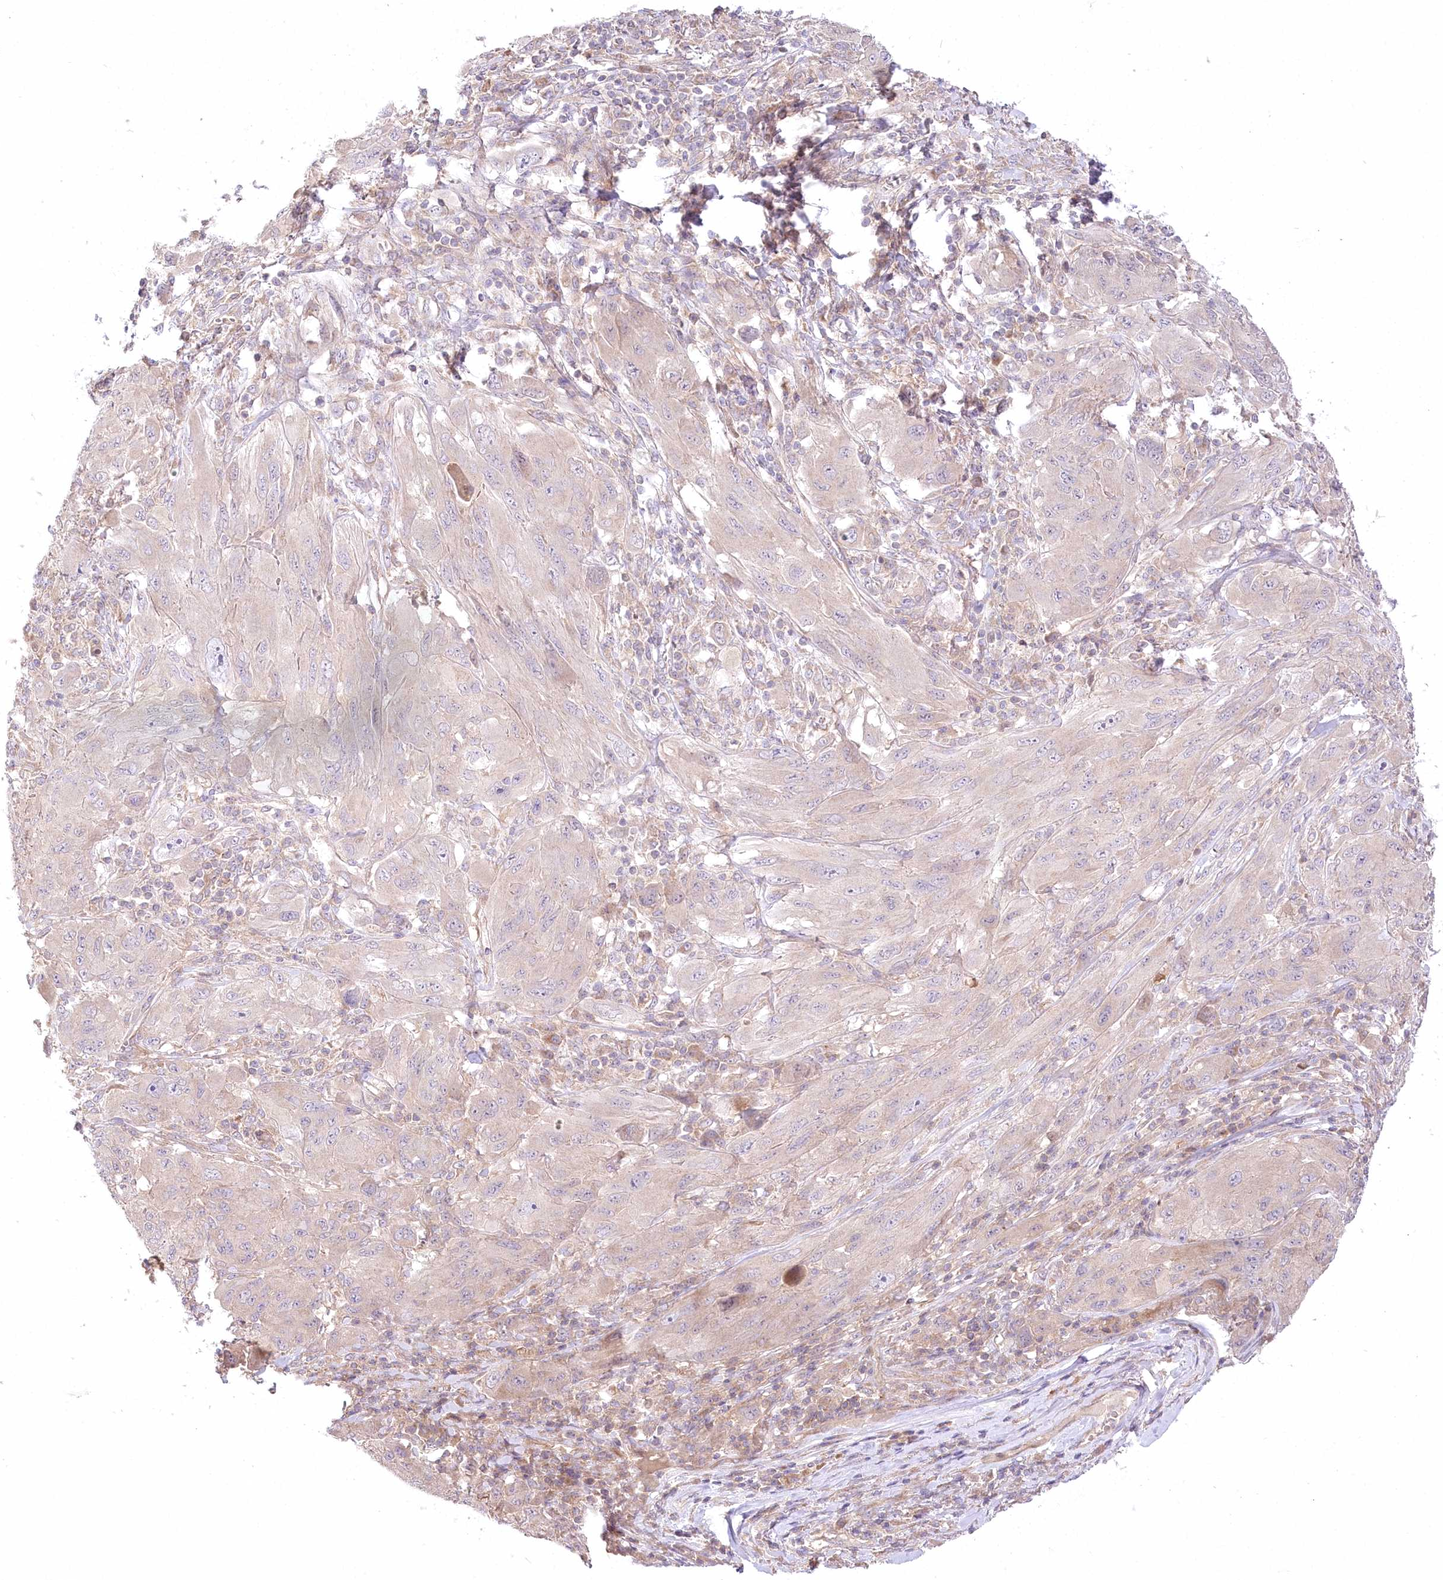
{"staining": {"intensity": "negative", "quantity": "none", "location": "none"}, "tissue": "melanoma", "cell_type": "Tumor cells", "image_type": "cancer", "snomed": [{"axis": "morphology", "description": "Malignant melanoma, NOS"}, {"axis": "topography", "description": "Skin"}], "caption": "Immunohistochemistry histopathology image of melanoma stained for a protein (brown), which displays no staining in tumor cells. Brightfield microscopy of immunohistochemistry stained with DAB (3,3'-diaminobenzidine) (brown) and hematoxylin (blue), captured at high magnification.", "gene": "PYROXD1", "patient": {"sex": "female", "age": 91}}